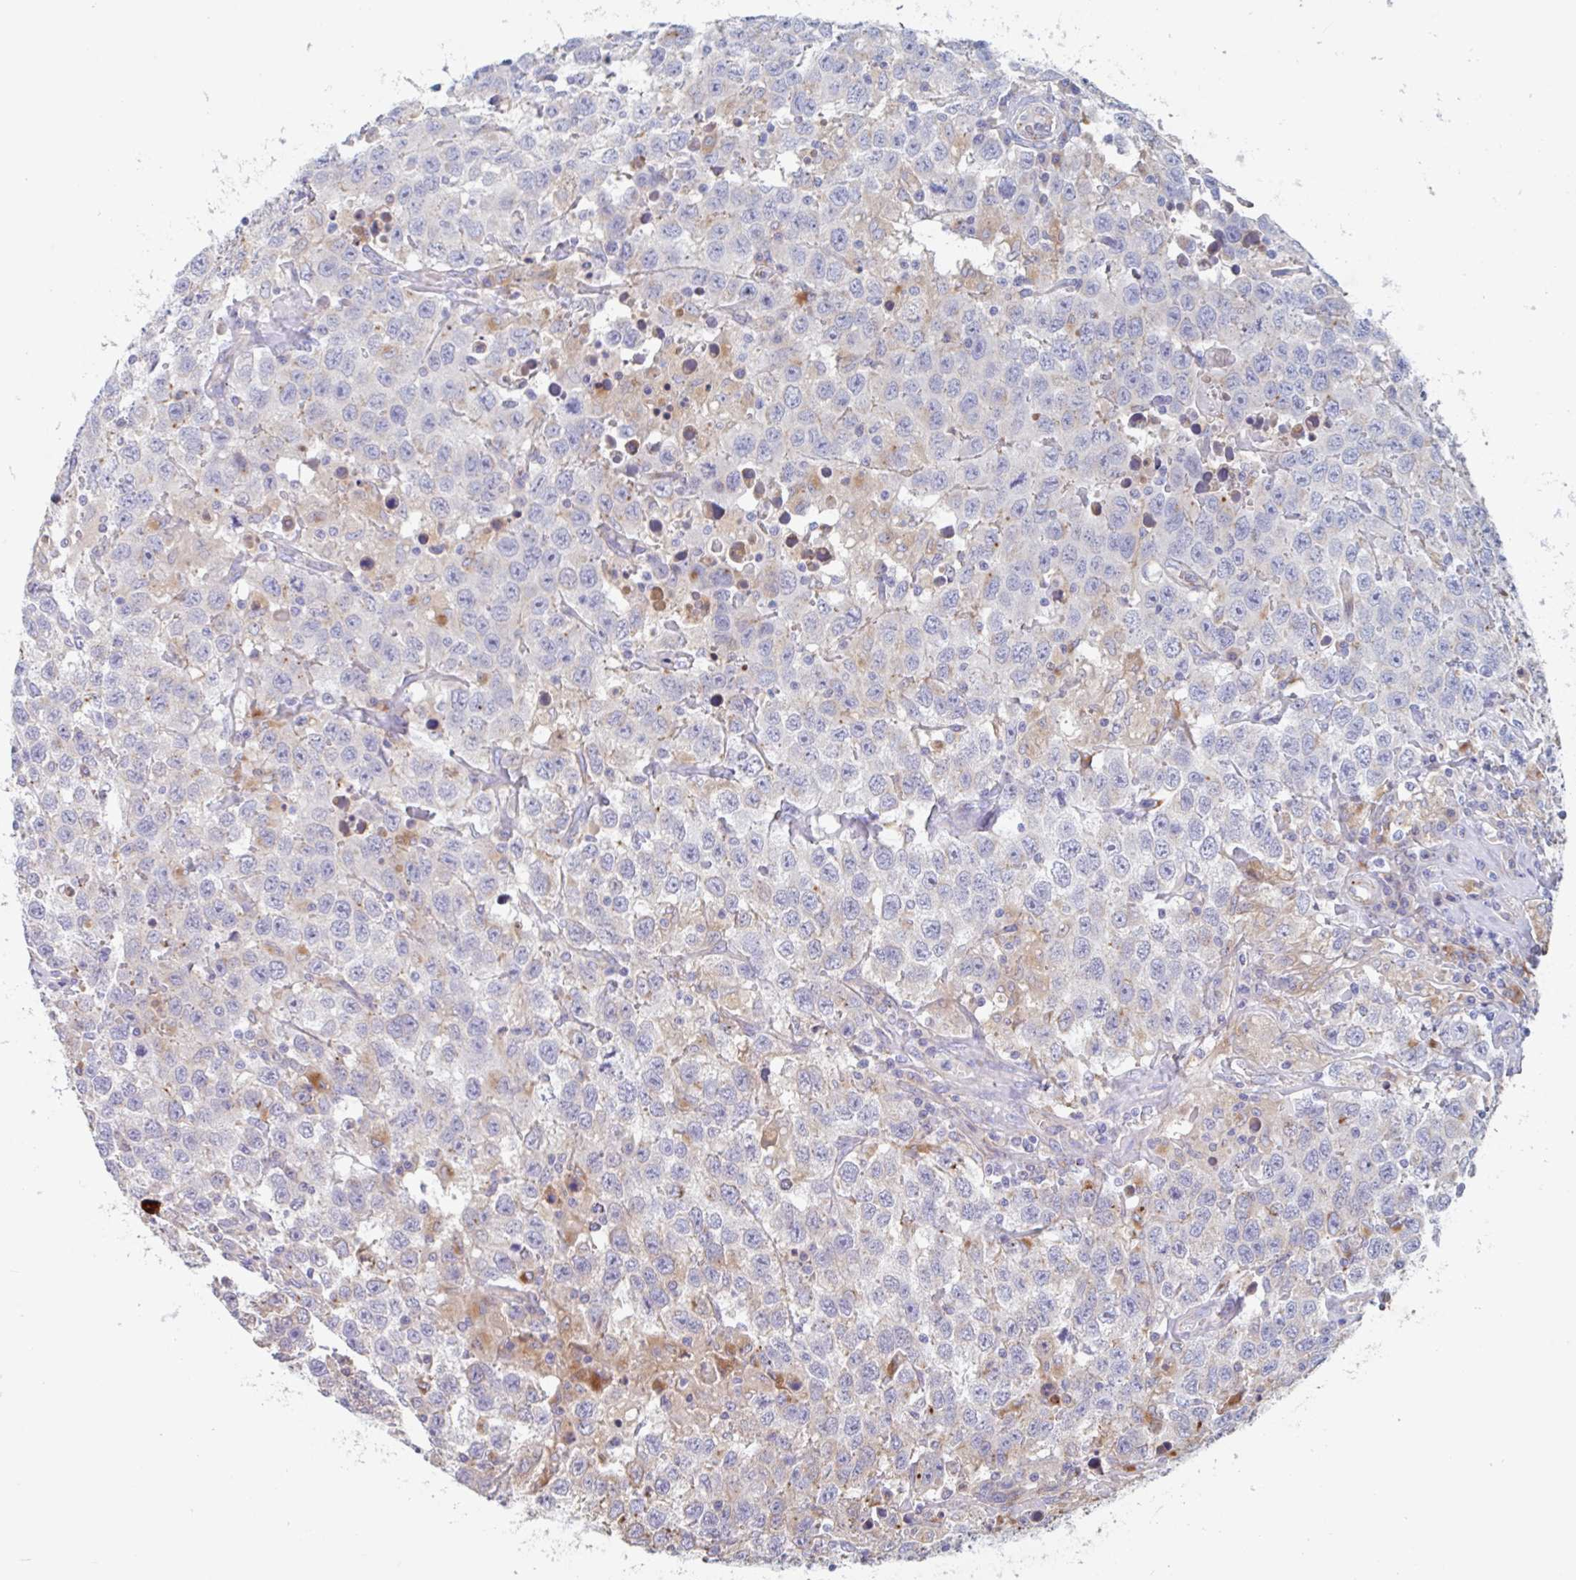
{"staining": {"intensity": "weak", "quantity": "<25%", "location": "cytoplasmic/membranous"}, "tissue": "testis cancer", "cell_type": "Tumor cells", "image_type": "cancer", "snomed": [{"axis": "morphology", "description": "Seminoma, NOS"}, {"axis": "topography", "description": "Testis"}], "caption": "The micrograph exhibits no staining of tumor cells in testis seminoma.", "gene": "MANBA", "patient": {"sex": "male", "age": 41}}